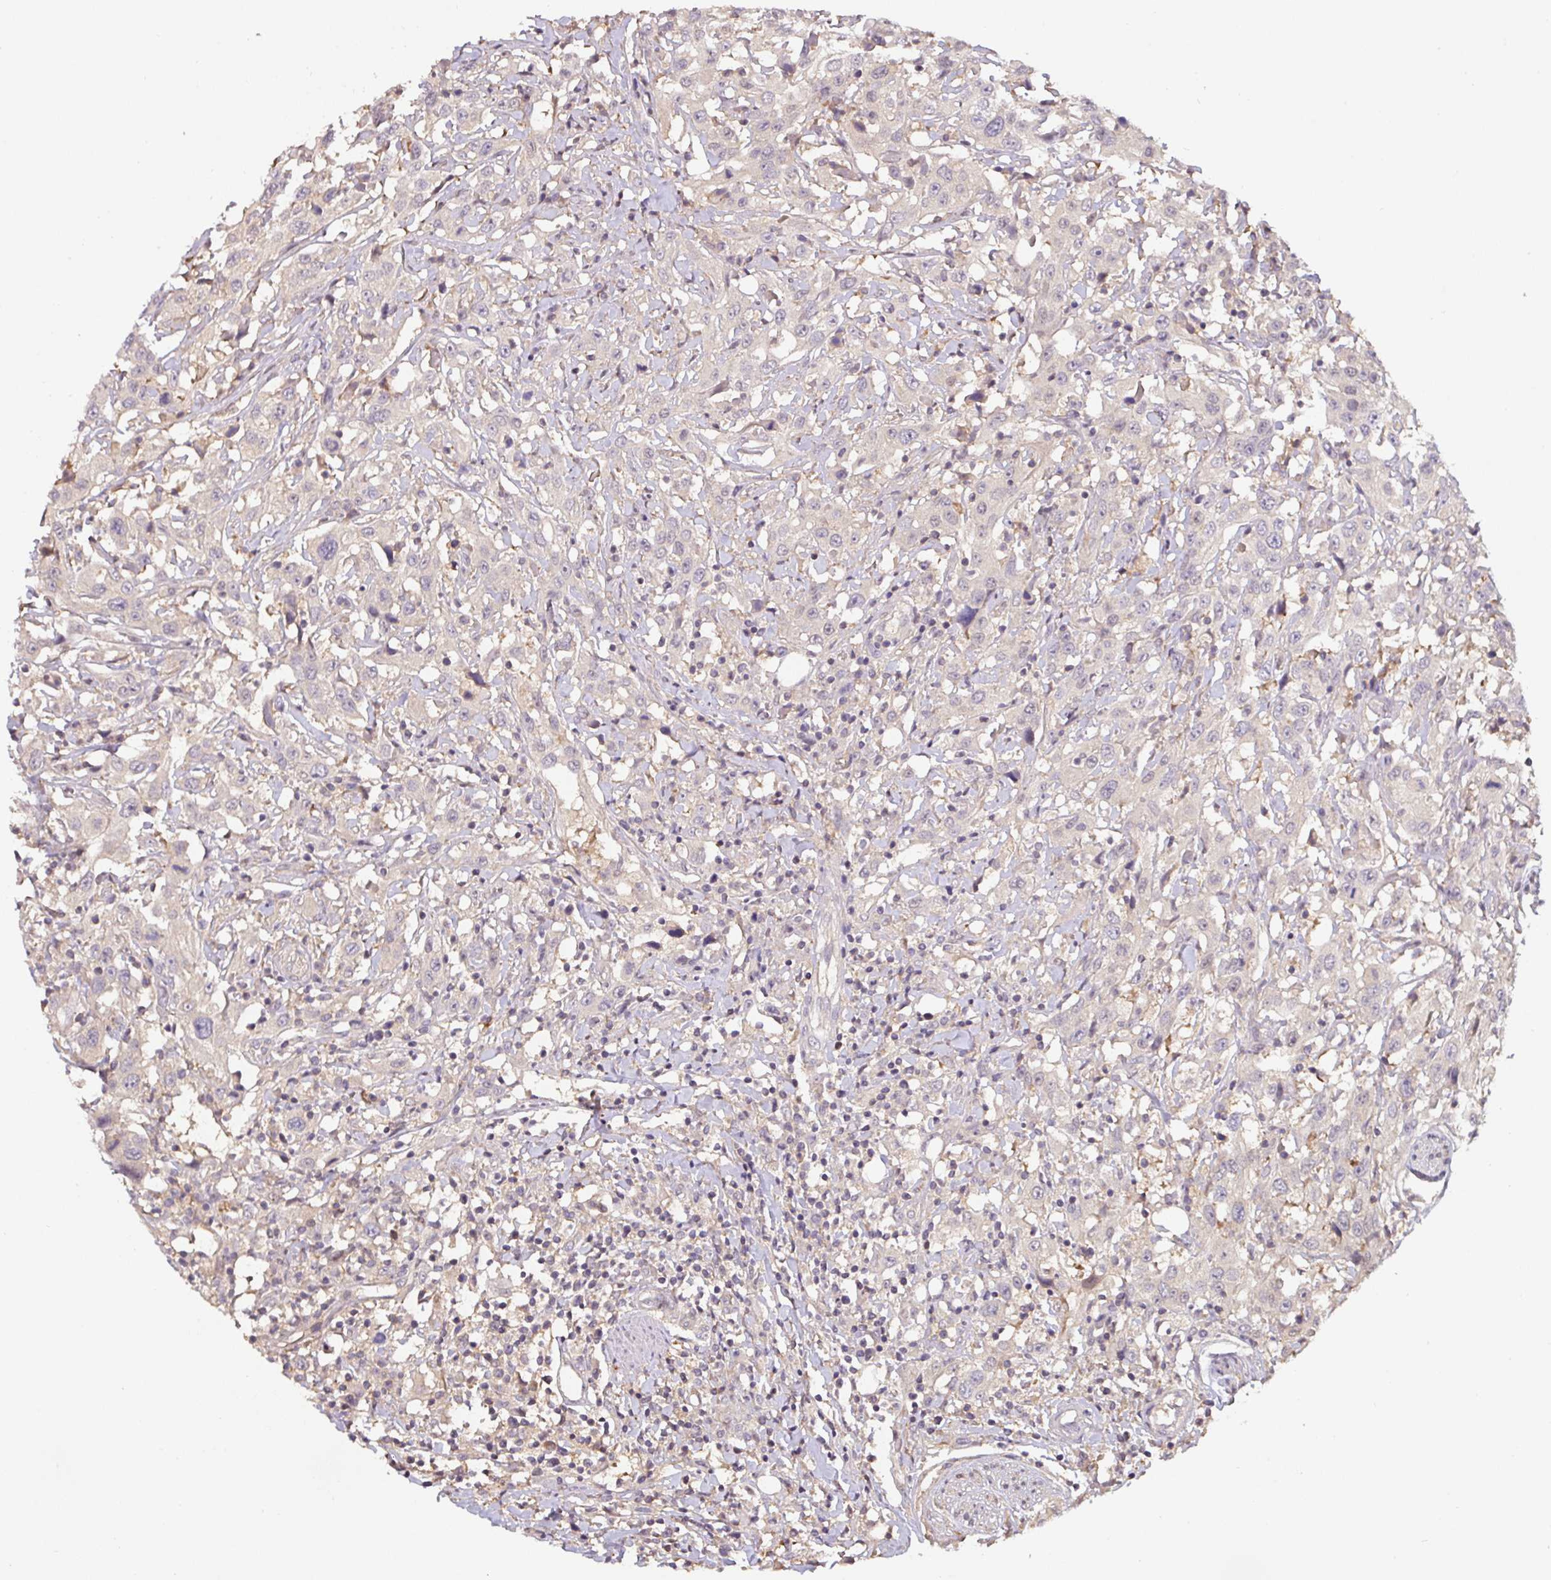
{"staining": {"intensity": "negative", "quantity": "none", "location": "none"}, "tissue": "urothelial cancer", "cell_type": "Tumor cells", "image_type": "cancer", "snomed": [{"axis": "morphology", "description": "Urothelial carcinoma, High grade"}, {"axis": "topography", "description": "Urinary bladder"}], "caption": "The micrograph exhibits no significant positivity in tumor cells of urothelial cancer. Nuclei are stained in blue.", "gene": "ST13", "patient": {"sex": "male", "age": 61}}